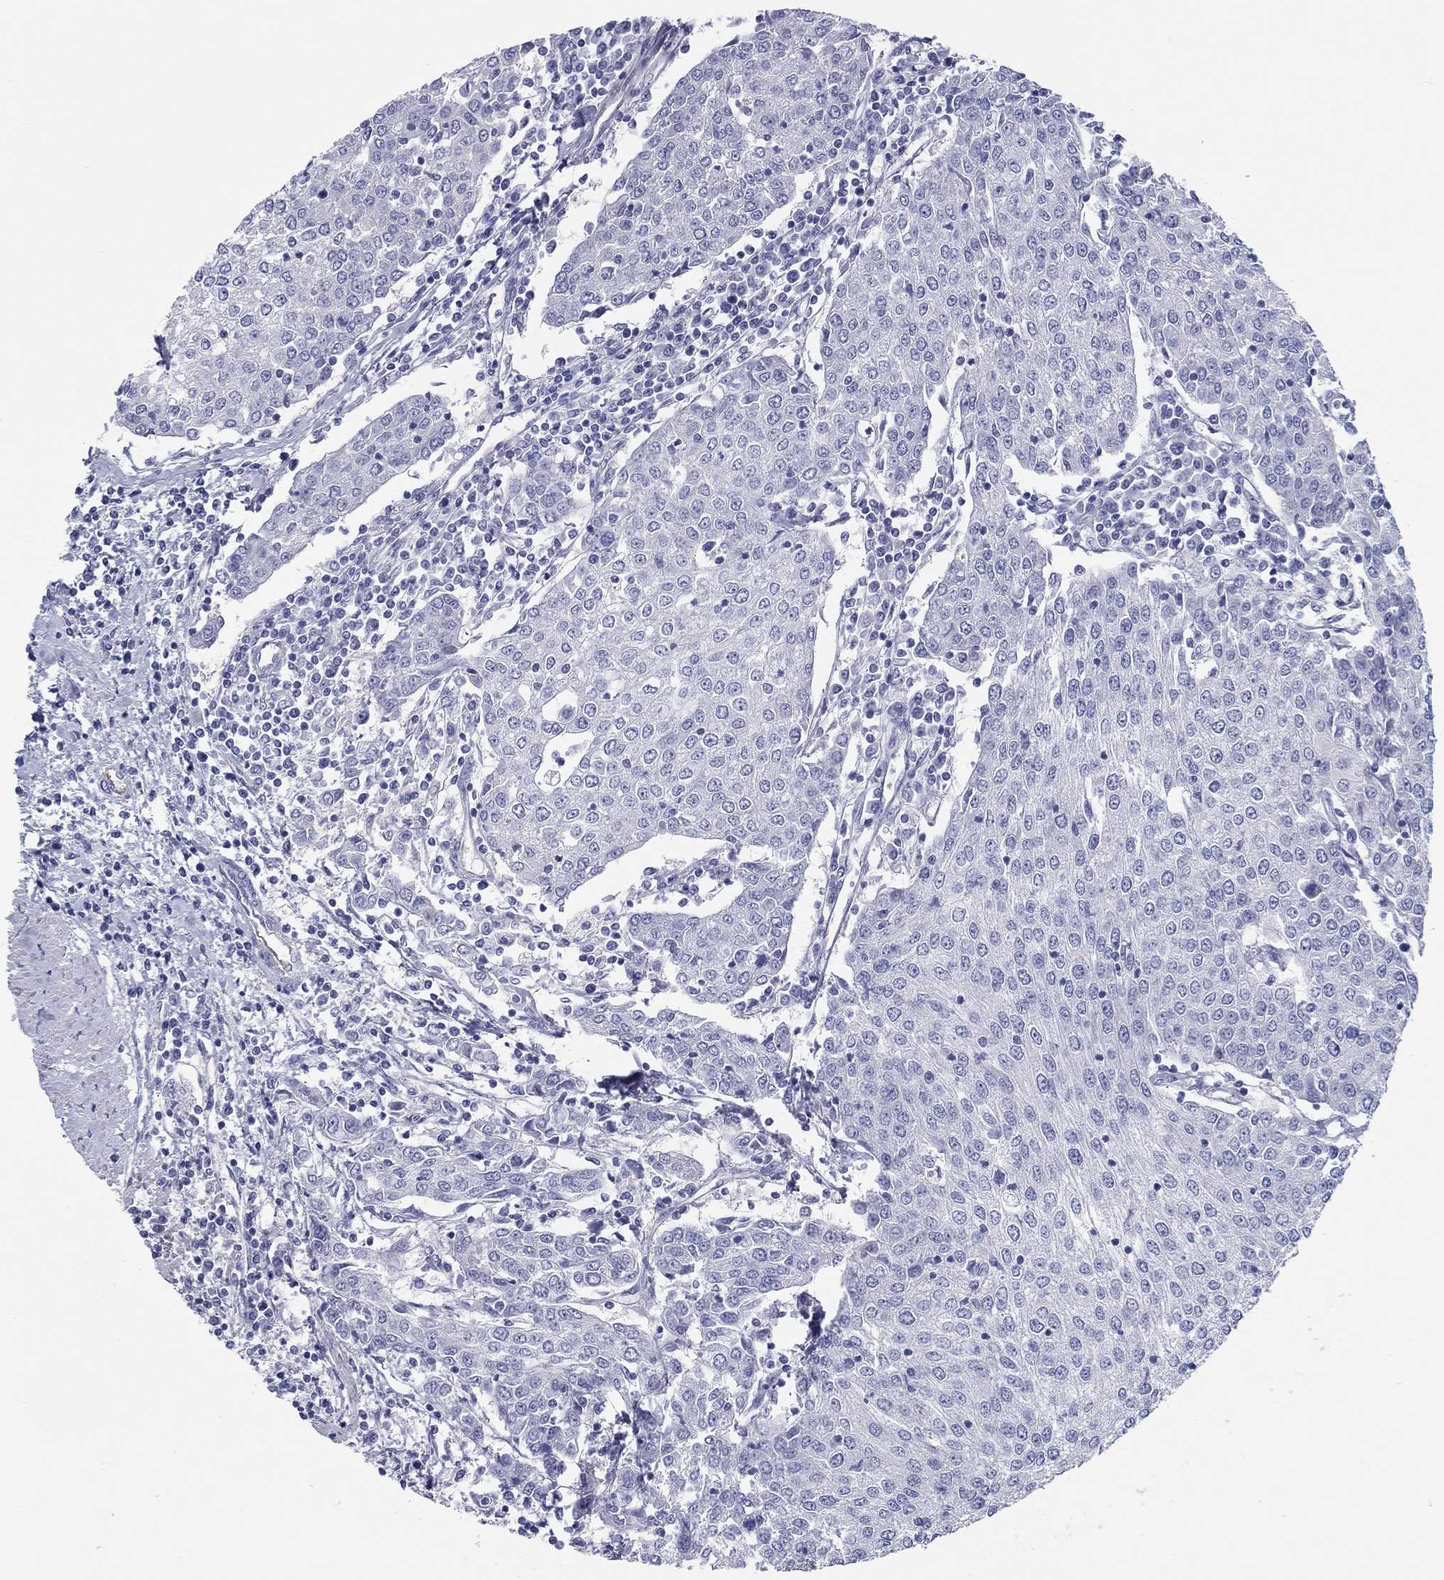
{"staining": {"intensity": "negative", "quantity": "none", "location": "none"}, "tissue": "urothelial cancer", "cell_type": "Tumor cells", "image_type": "cancer", "snomed": [{"axis": "morphology", "description": "Urothelial carcinoma, High grade"}, {"axis": "topography", "description": "Urinary bladder"}], "caption": "Immunohistochemistry histopathology image of neoplastic tissue: human urothelial cancer stained with DAB (3,3'-diaminobenzidine) displays no significant protein staining in tumor cells.", "gene": "CRYGD", "patient": {"sex": "female", "age": 85}}